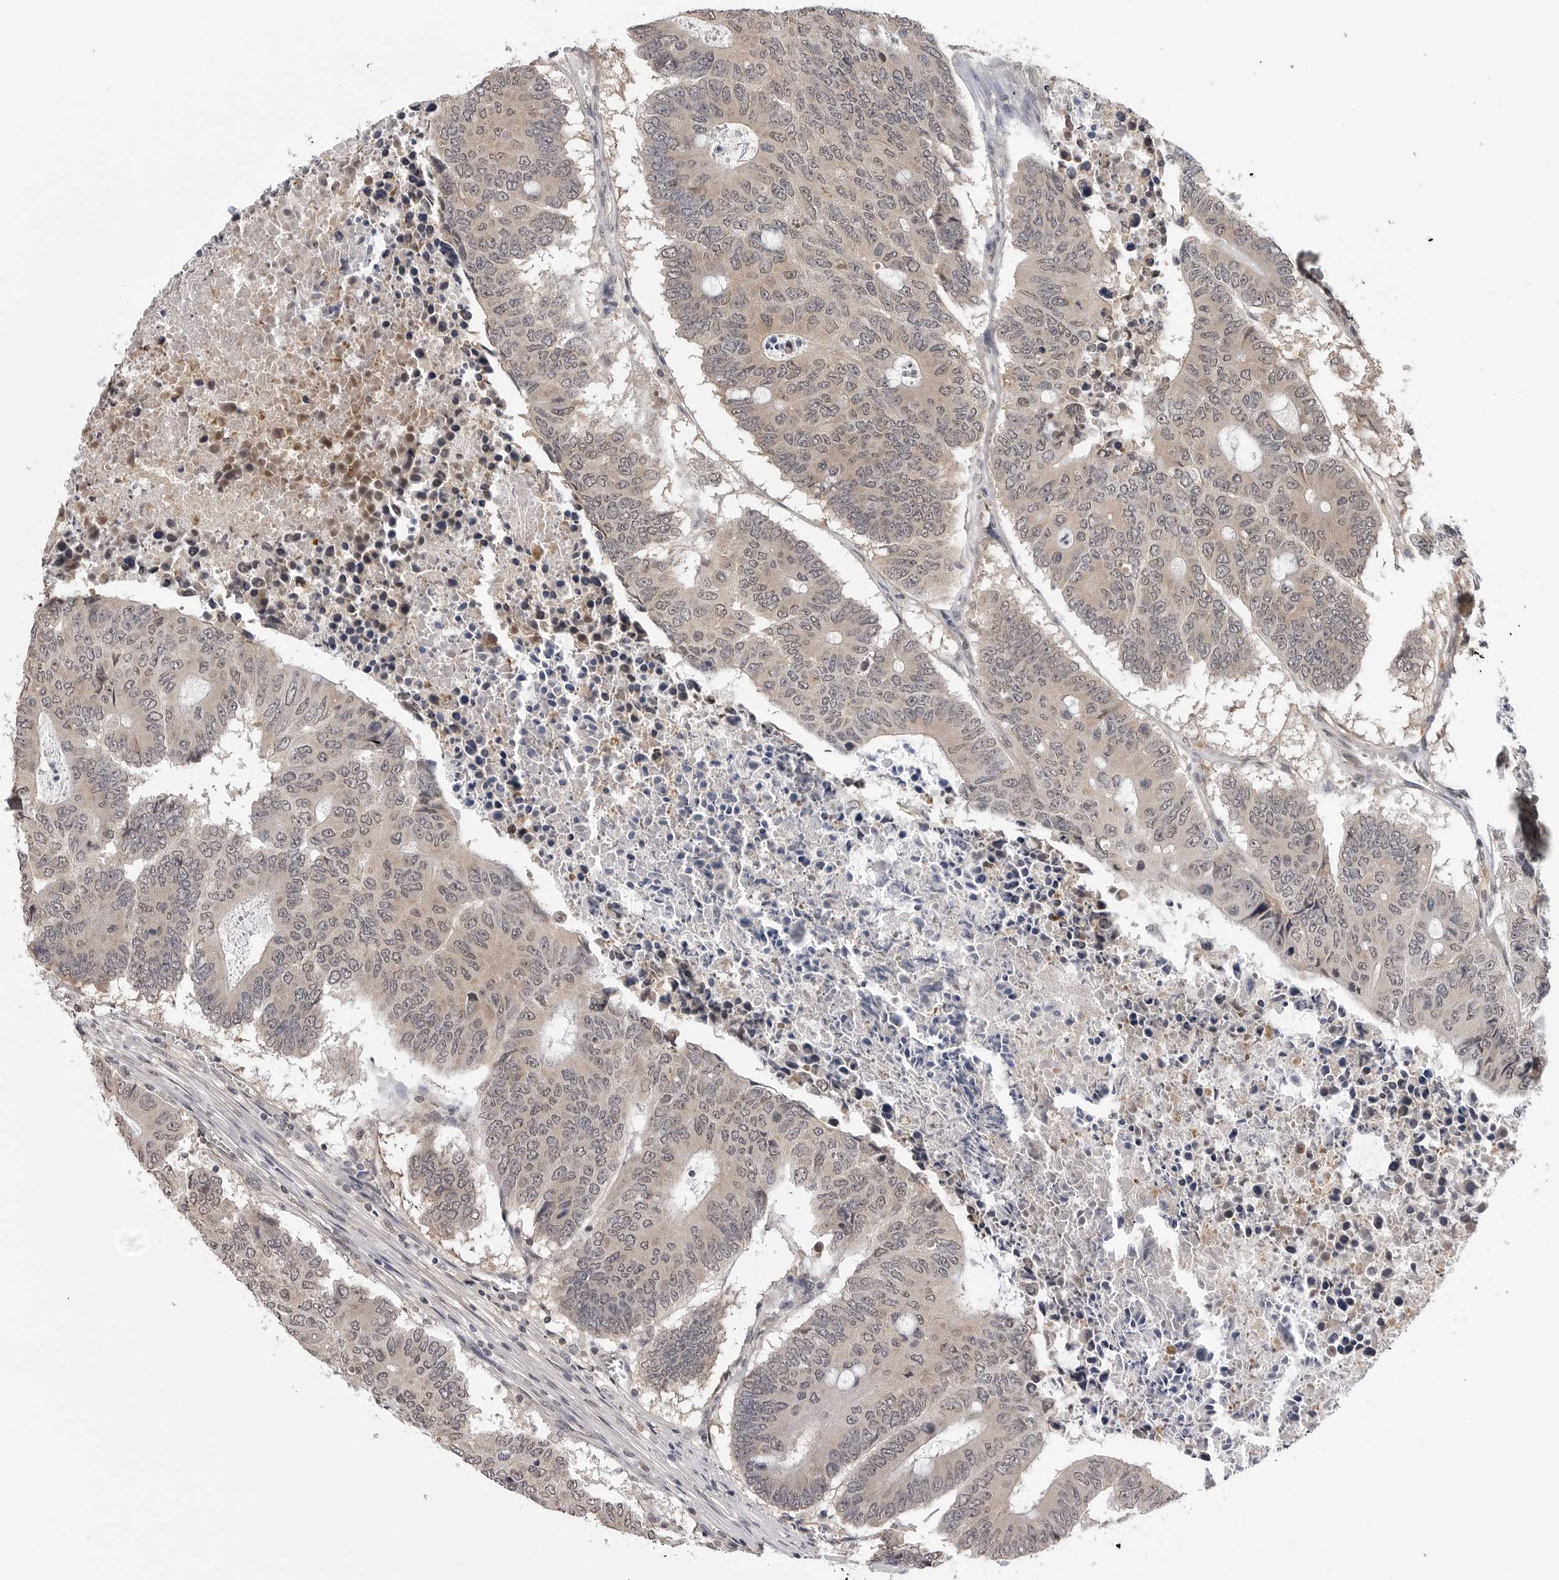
{"staining": {"intensity": "negative", "quantity": "none", "location": "none"}, "tissue": "colorectal cancer", "cell_type": "Tumor cells", "image_type": "cancer", "snomed": [{"axis": "morphology", "description": "Adenocarcinoma, NOS"}, {"axis": "topography", "description": "Colon"}], "caption": "A high-resolution histopathology image shows immunohistochemistry staining of colorectal cancer (adenocarcinoma), which displays no significant expression in tumor cells.", "gene": "CDK20", "patient": {"sex": "male", "age": 87}}